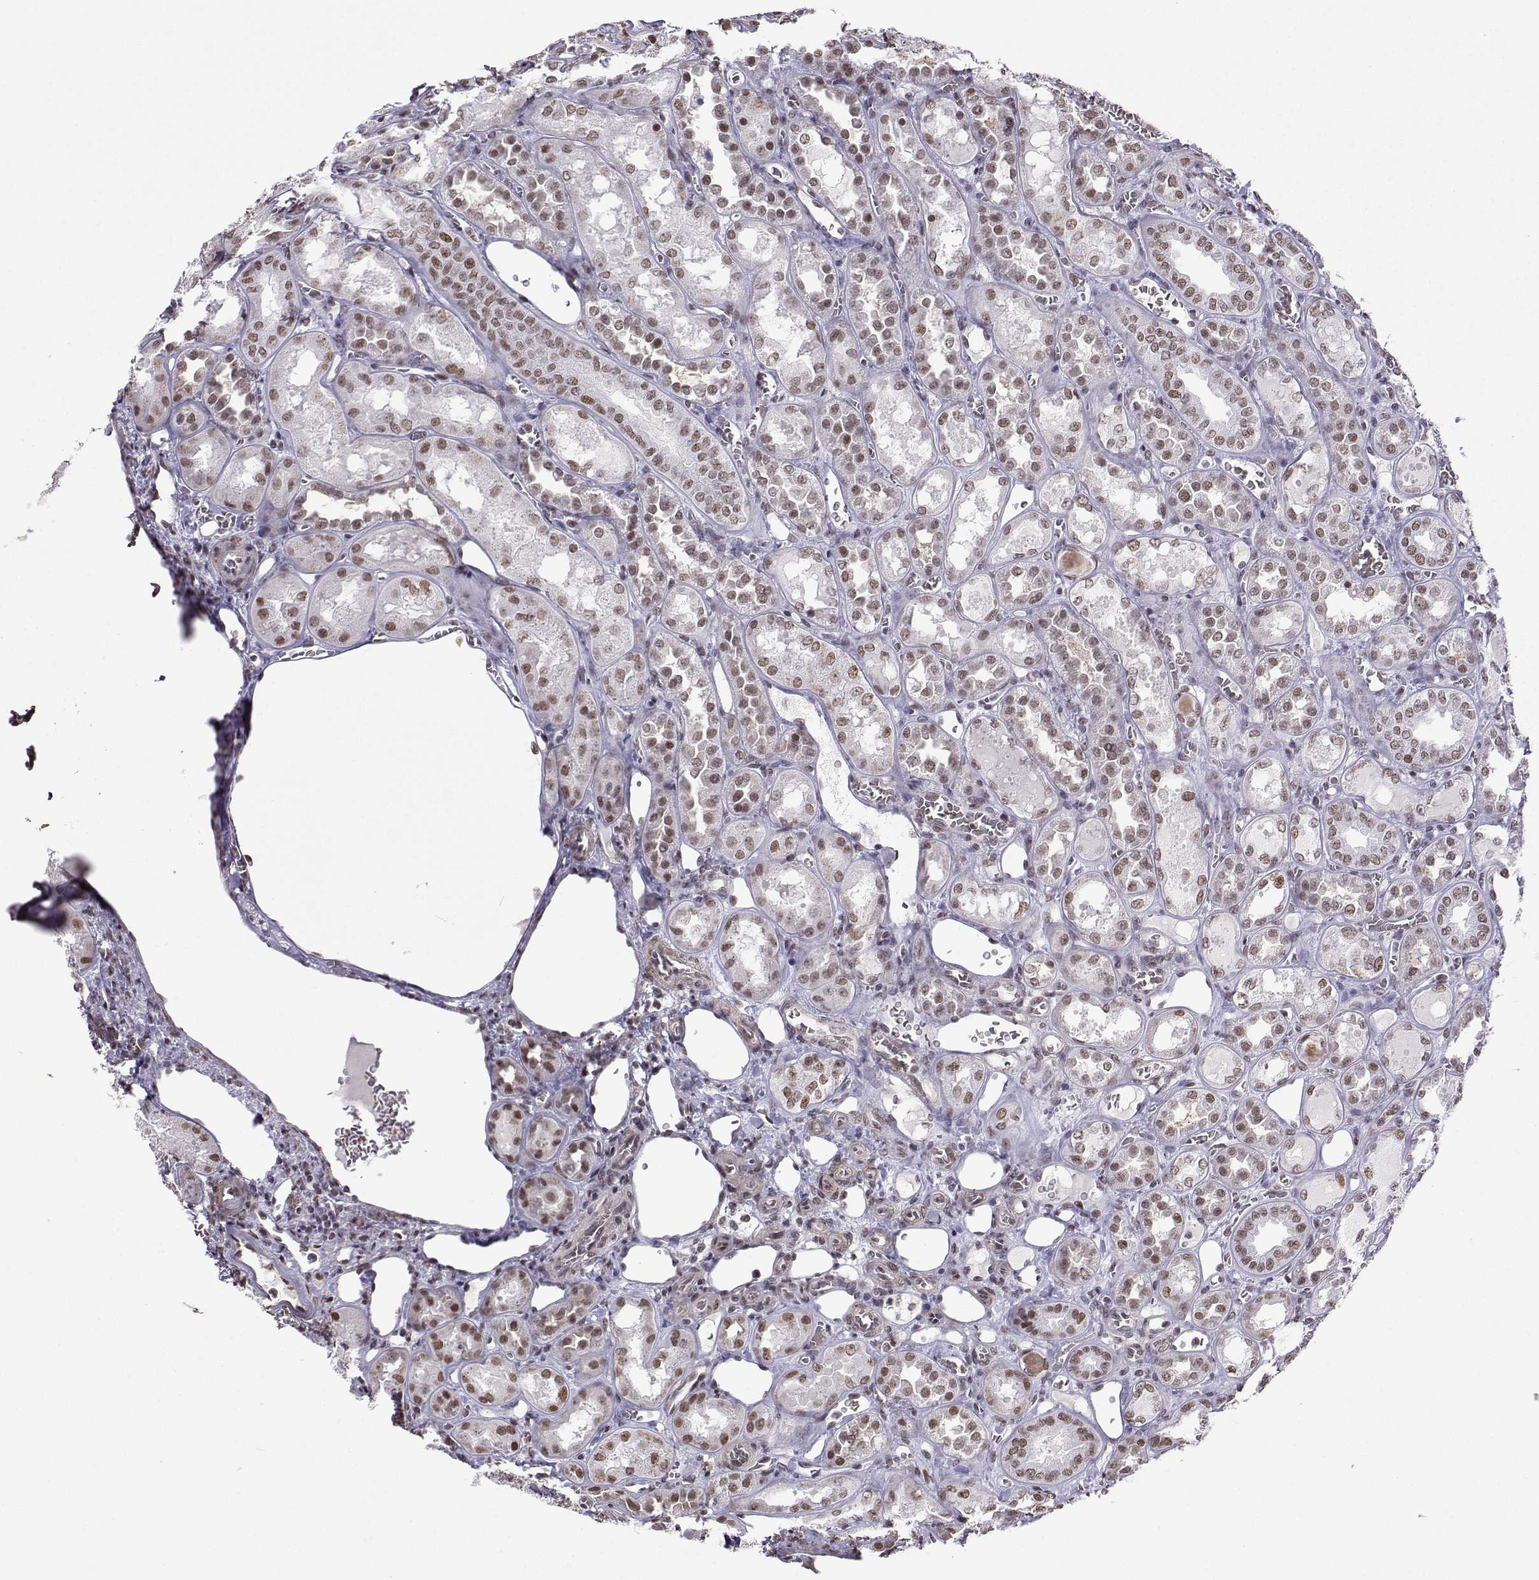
{"staining": {"intensity": "moderate", "quantity": "<25%", "location": "nuclear"}, "tissue": "kidney", "cell_type": "Cells in glomeruli", "image_type": "normal", "snomed": [{"axis": "morphology", "description": "Normal tissue, NOS"}, {"axis": "topography", "description": "Kidney"}], "caption": "This is an image of immunohistochemistry (IHC) staining of benign kidney, which shows moderate positivity in the nuclear of cells in glomeruli.", "gene": "CCNK", "patient": {"sex": "male", "age": 73}}